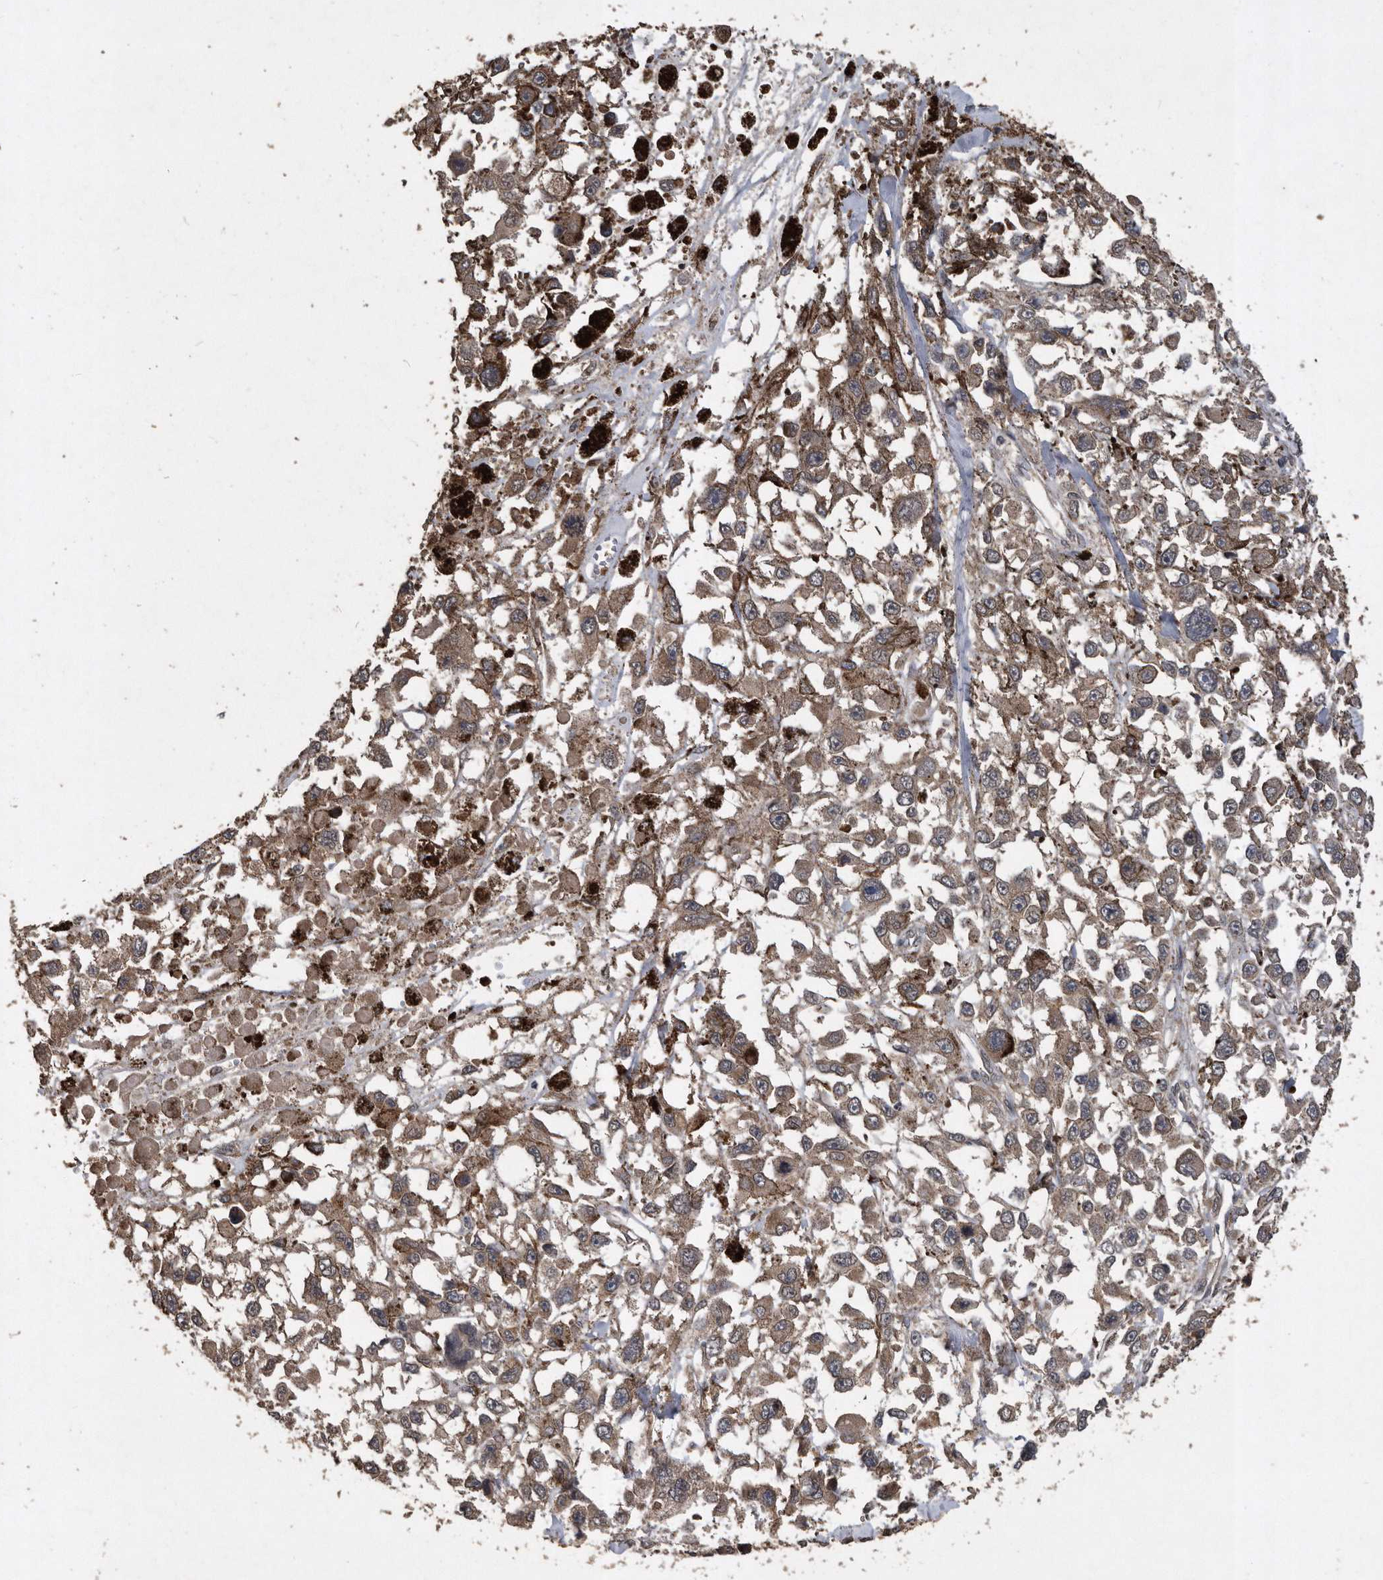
{"staining": {"intensity": "weak", "quantity": ">75%", "location": "cytoplasmic/membranous"}, "tissue": "melanoma", "cell_type": "Tumor cells", "image_type": "cancer", "snomed": [{"axis": "morphology", "description": "Malignant melanoma, Metastatic site"}, {"axis": "topography", "description": "Lymph node"}], "caption": "Weak cytoplasmic/membranous protein staining is appreciated in approximately >75% of tumor cells in malignant melanoma (metastatic site).", "gene": "NRBP1", "patient": {"sex": "male", "age": 59}}